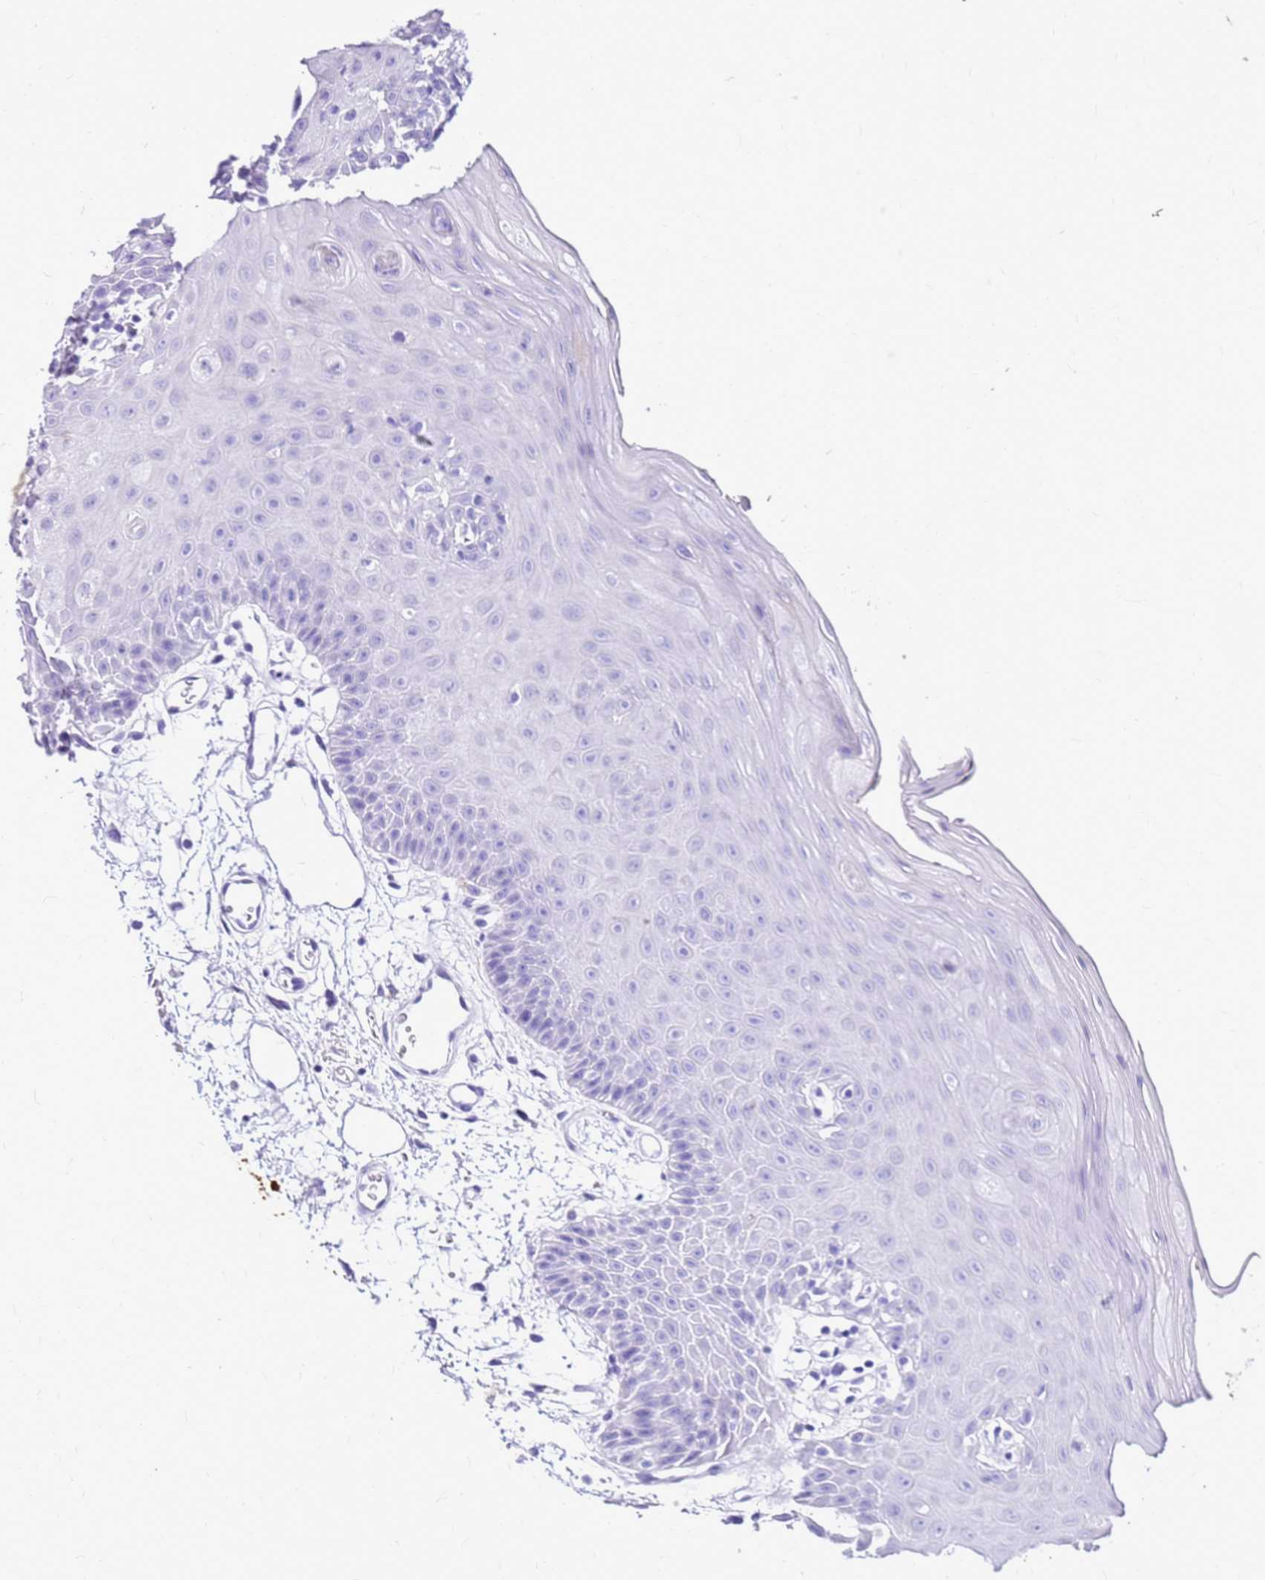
{"staining": {"intensity": "negative", "quantity": "none", "location": "none"}, "tissue": "oral mucosa", "cell_type": "Squamous epithelial cells", "image_type": "normal", "snomed": [{"axis": "morphology", "description": "Normal tissue, NOS"}, {"axis": "topography", "description": "Oral tissue"}, {"axis": "topography", "description": "Tounge, NOS"}], "caption": "High power microscopy micrograph of an IHC image of benign oral mucosa, revealing no significant expression in squamous epithelial cells.", "gene": "DCDC2B", "patient": {"sex": "female", "age": 59}}